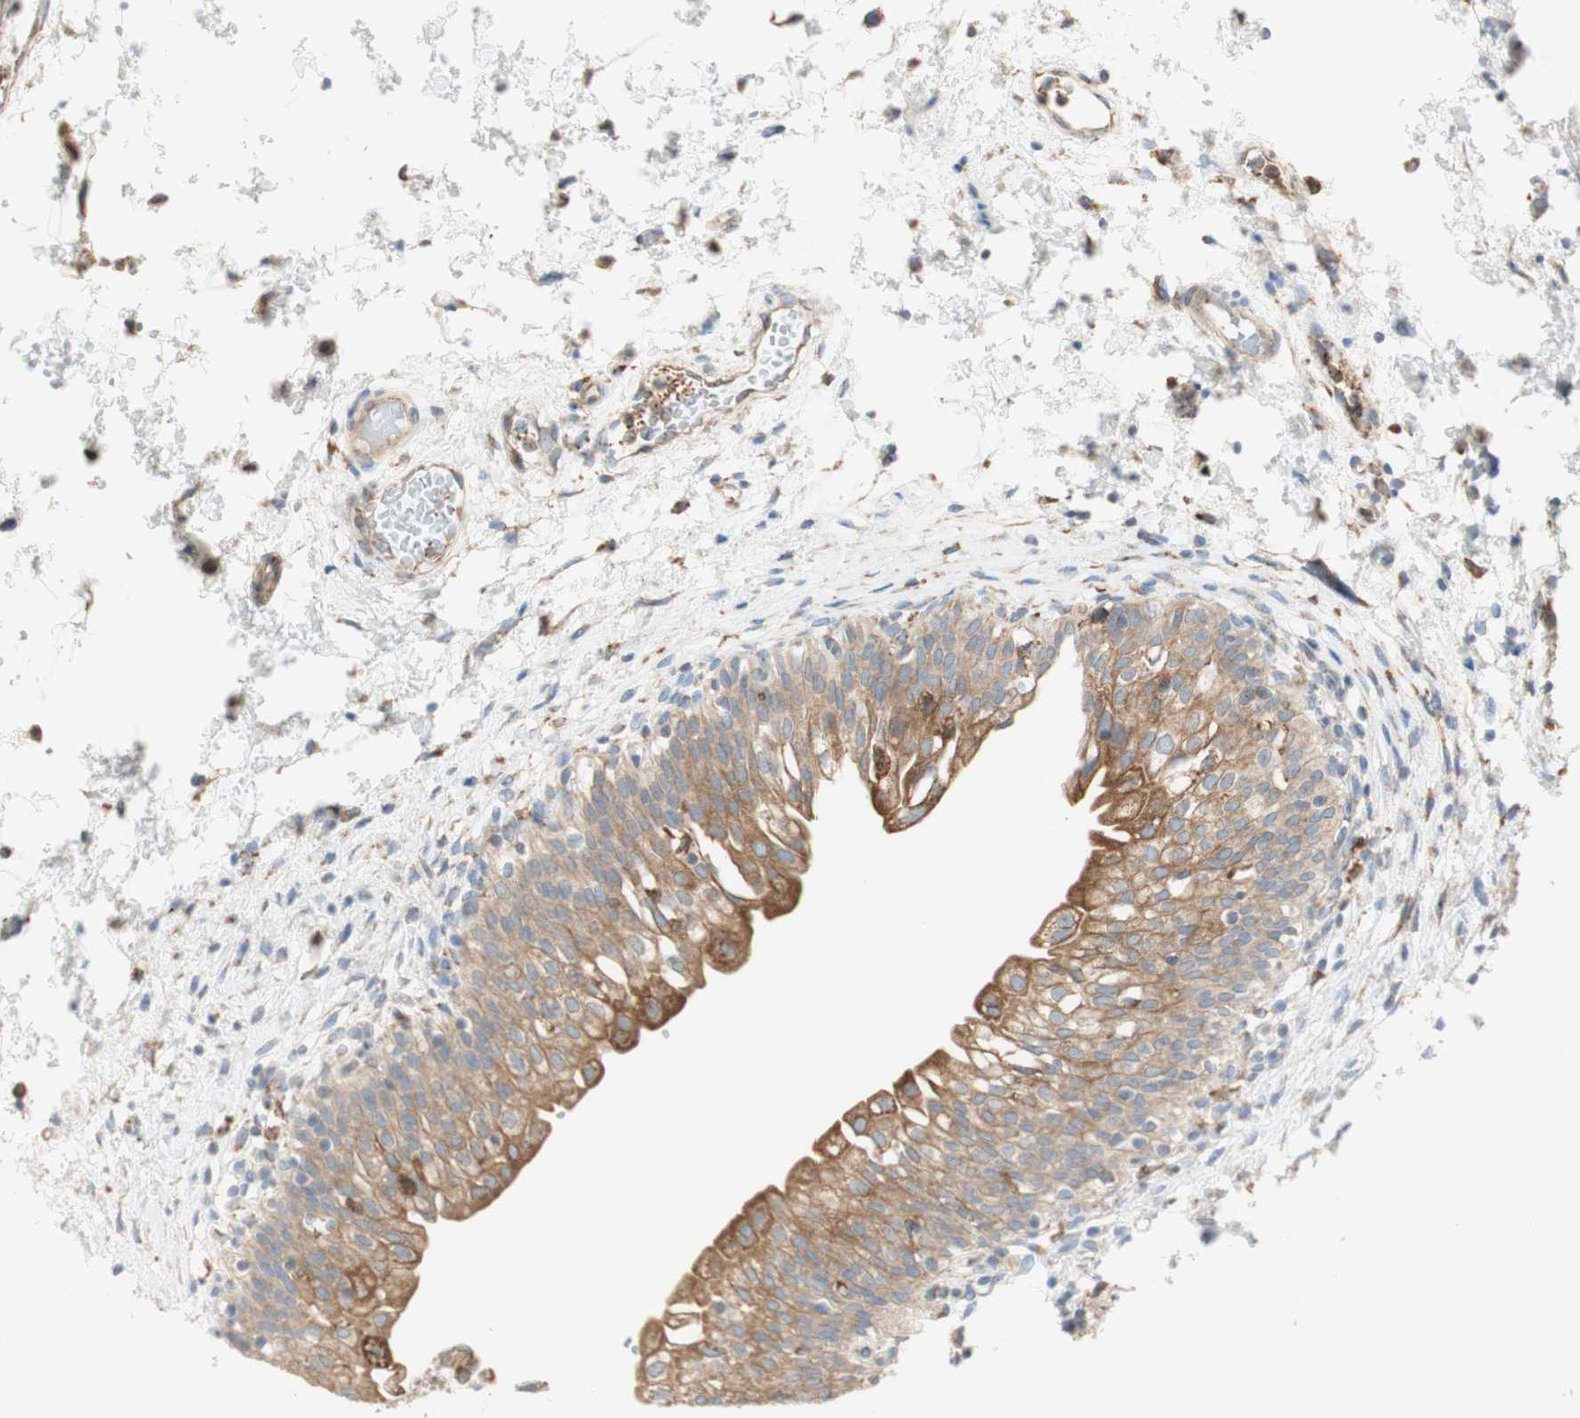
{"staining": {"intensity": "strong", "quantity": ">75%", "location": "cytoplasmic/membranous"}, "tissue": "urinary bladder", "cell_type": "Urothelial cells", "image_type": "normal", "snomed": [{"axis": "morphology", "description": "Normal tissue, NOS"}, {"axis": "topography", "description": "Urinary bladder"}], "caption": "High-power microscopy captured an immunohistochemistry (IHC) photomicrograph of normal urinary bladder, revealing strong cytoplasmic/membranous expression in about >75% of urothelial cells. Immunohistochemistry (ihc) stains the protein in brown and the nuclei are stained blue.", "gene": "MANF", "patient": {"sex": "male", "age": 55}}